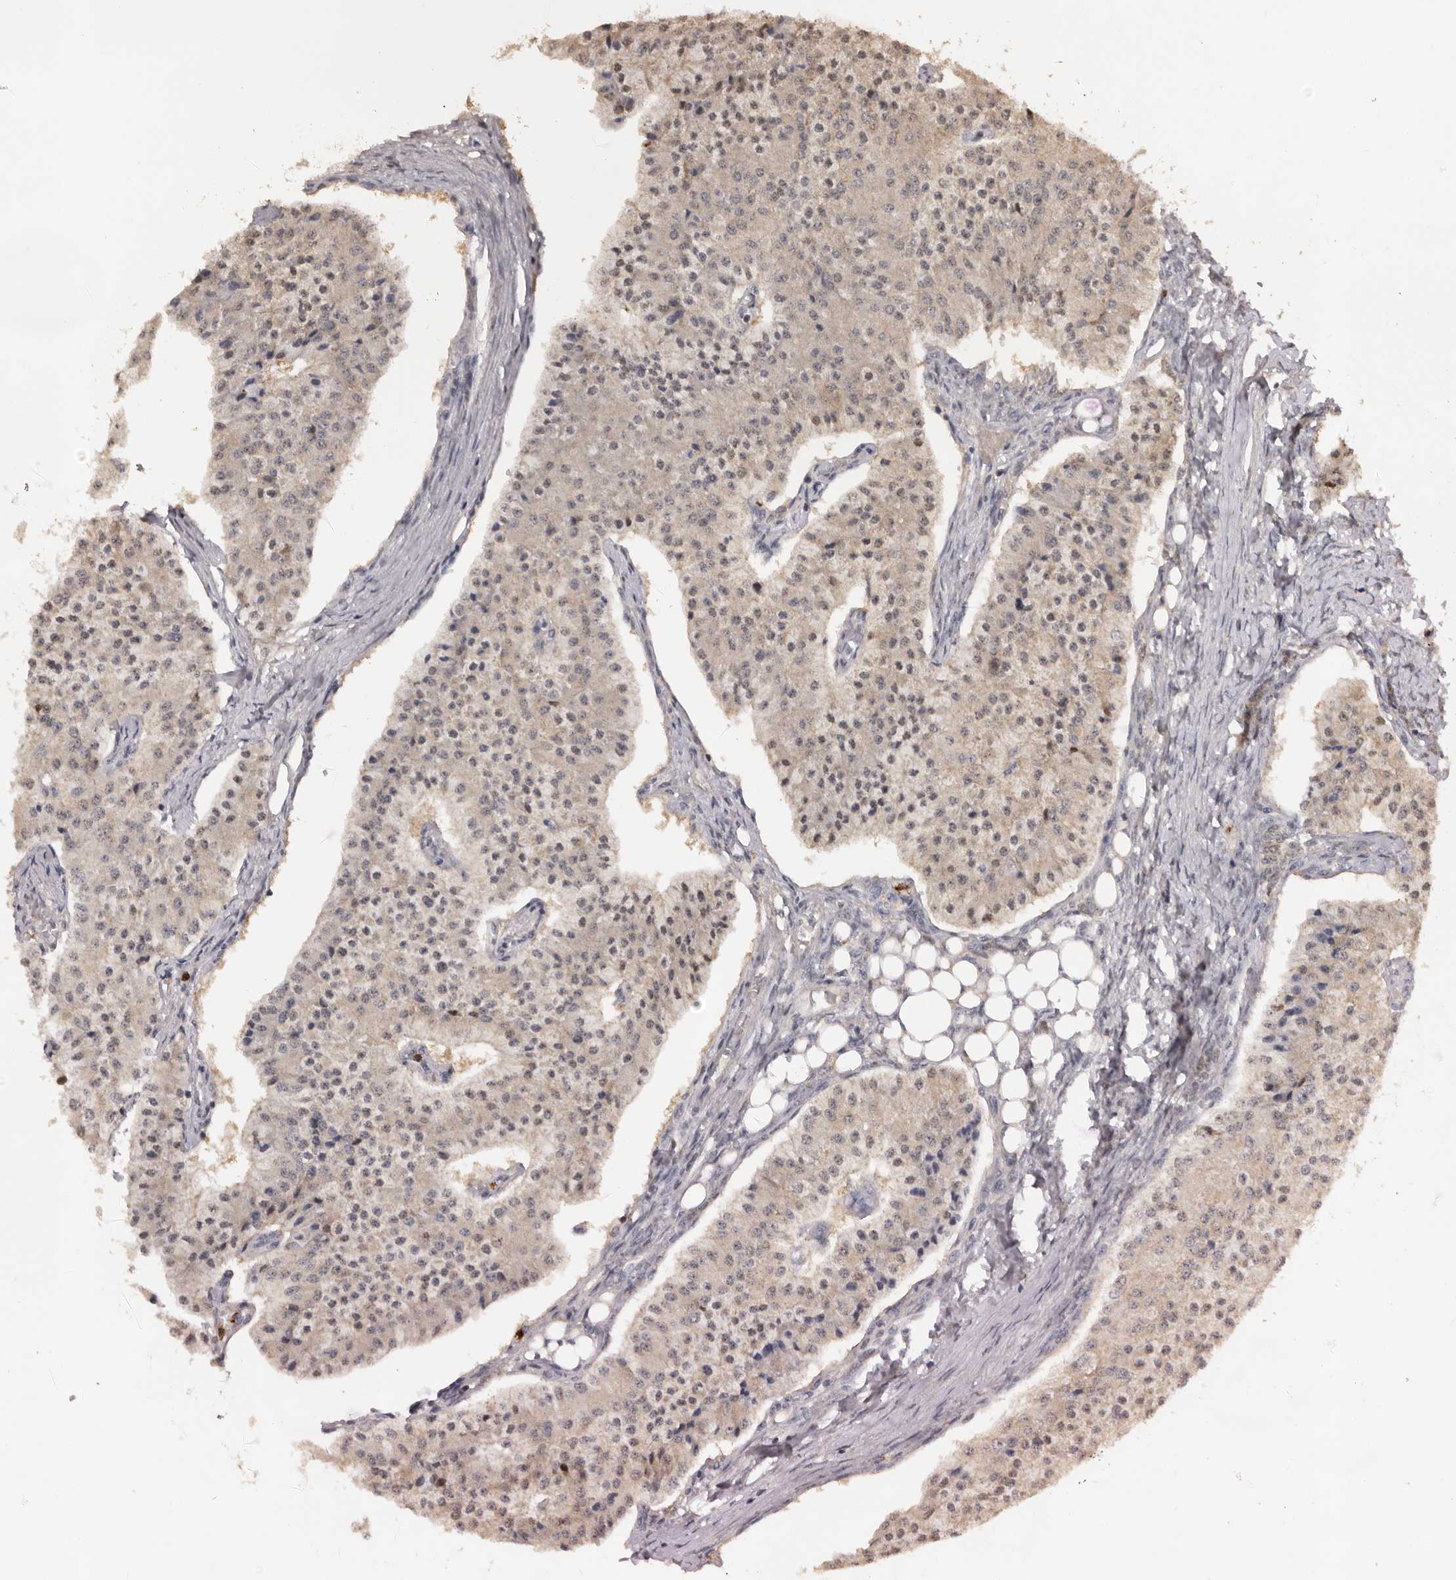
{"staining": {"intensity": "weak", "quantity": ">75%", "location": "cytoplasmic/membranous,nuclear"}, "tissue": "carcinoid", "cell_type": "Tumor cells", "image_type": "cancer", "snomed": [{"axis": "morphology", "description": "Carcinoid, malignant, NOS"}, {"axis": "topography", "description": "Colon"}], "caption": "Immunohistochemical staining of carcinoid (malignant) shows low levels of weak cytoplasmic/membranous and nuclear staining in about >75% of tumor cells.", "gene": "KIF2B", "patient": {"sex": "female", "age": 52}}